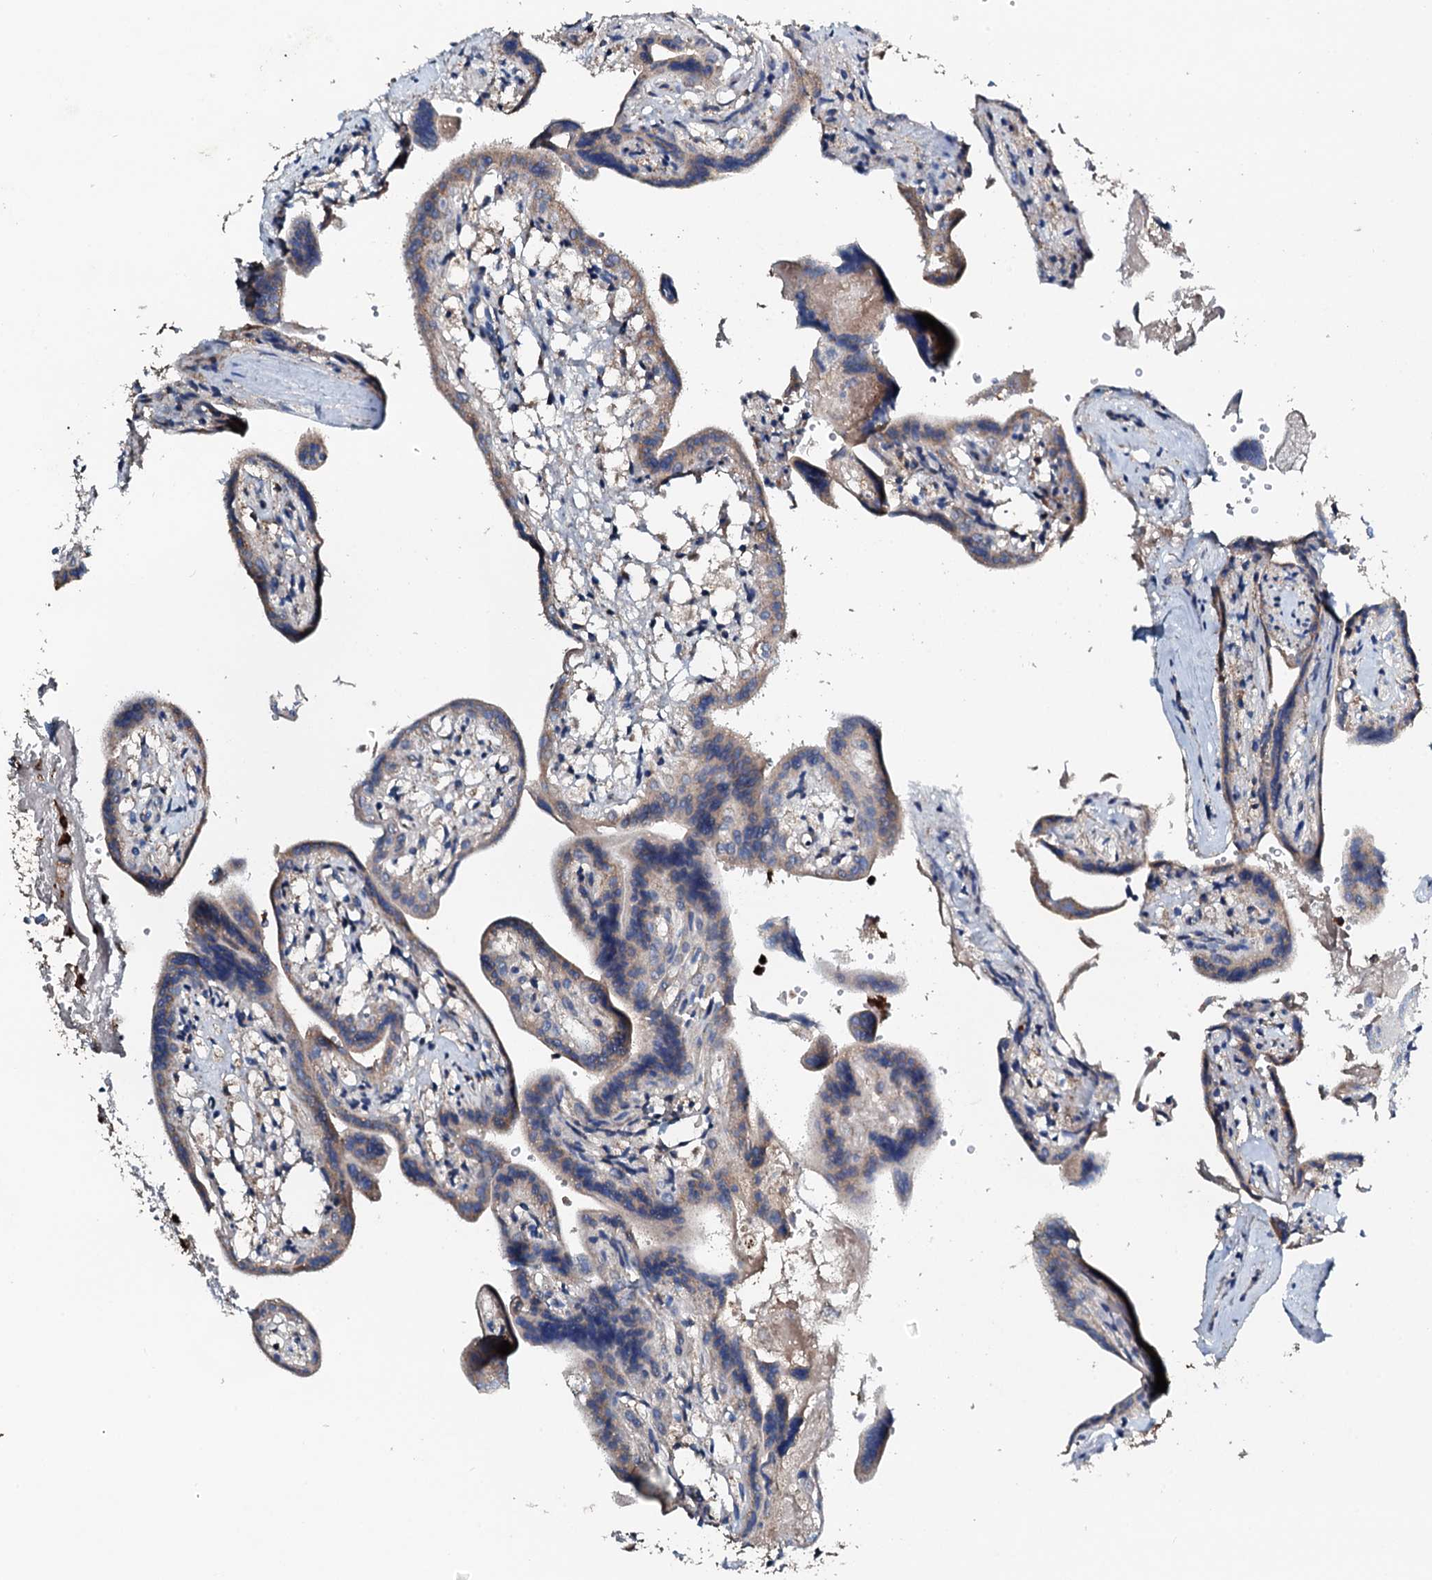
{"staining": {"intensity": "moderate", "quantity": "25%-75%", "location": "cytoplasmic/membranous"}, "tissue": "placenta", "cell_type": "Trophoblastic cells", "image_type": "normal", "snomed": [{"axis": "morphology", "description": "Normal tissue, NOS"}, {"axis": "topography", "description": "Placenta"}], "caption": "The immunohistochemical stain shows moderate cytoplasmic/membranous expression in trophoblastic cells of normal placenta. (IHC, brightfield microscopy, high magnification).", "gene": "GRK2", "patient": {"sex": "female", "age": 37}}